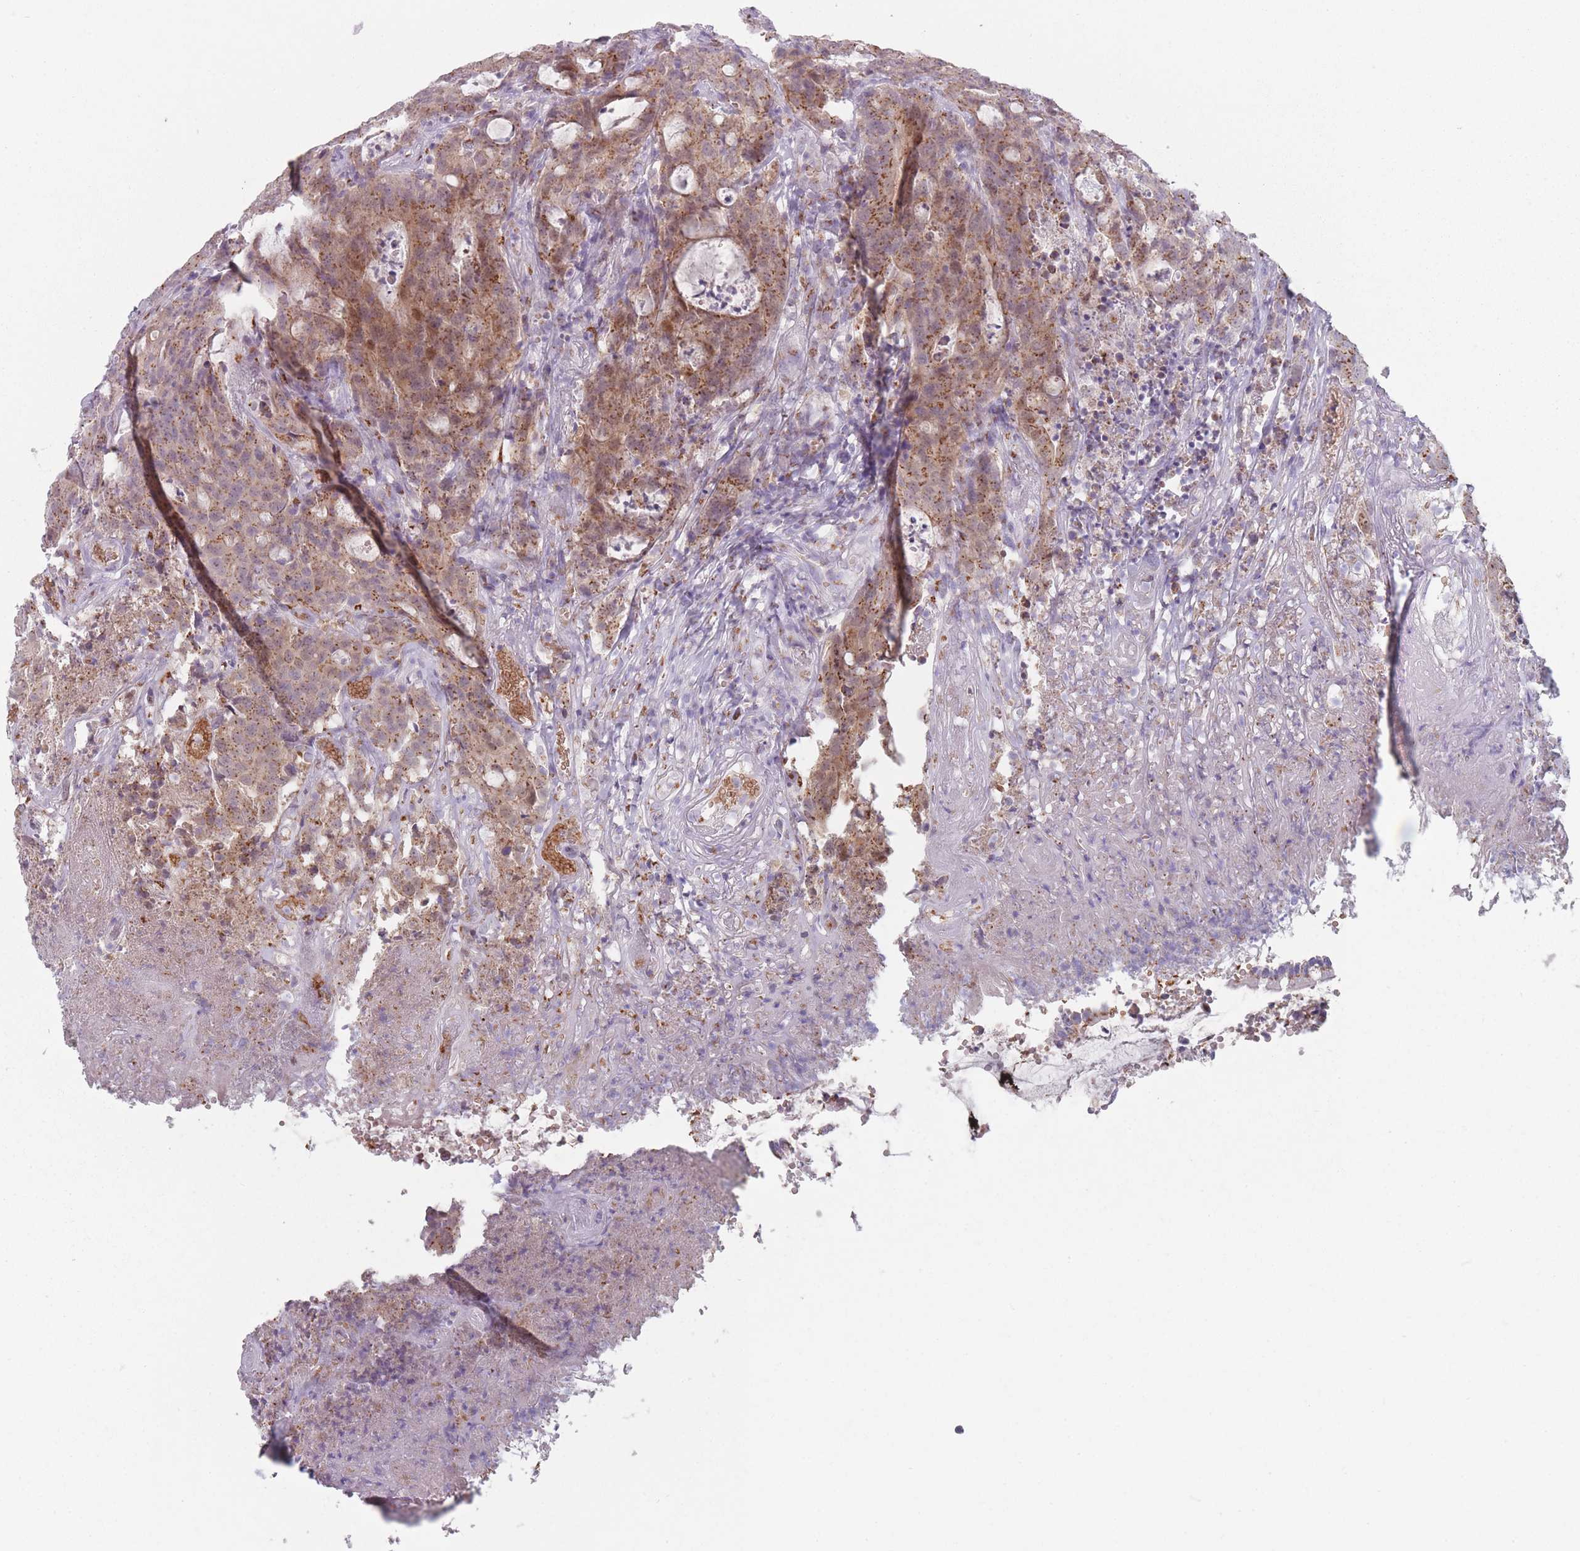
{"staining": {"intensity": "moderate", "quantity": ">75%", "location": "cytoplasmic/membranous"}, "tissue": "colorectal cancer", "cell_type": "Tumor cells", "image_type": "cancer", "snomed": [{"axis": "morphology", "description": "Adenocarcinoma, NOS"}, {"axis": "topography", "description": "Colon"}], "caption": "This is an image of IHC staining of colorectal adenocarcinoma, which shows moderate staining in the cytoplasmic/membranous of tumor cells.", "gene": "MAN1B1", "patient": {"sex": "male", "age": 83}}